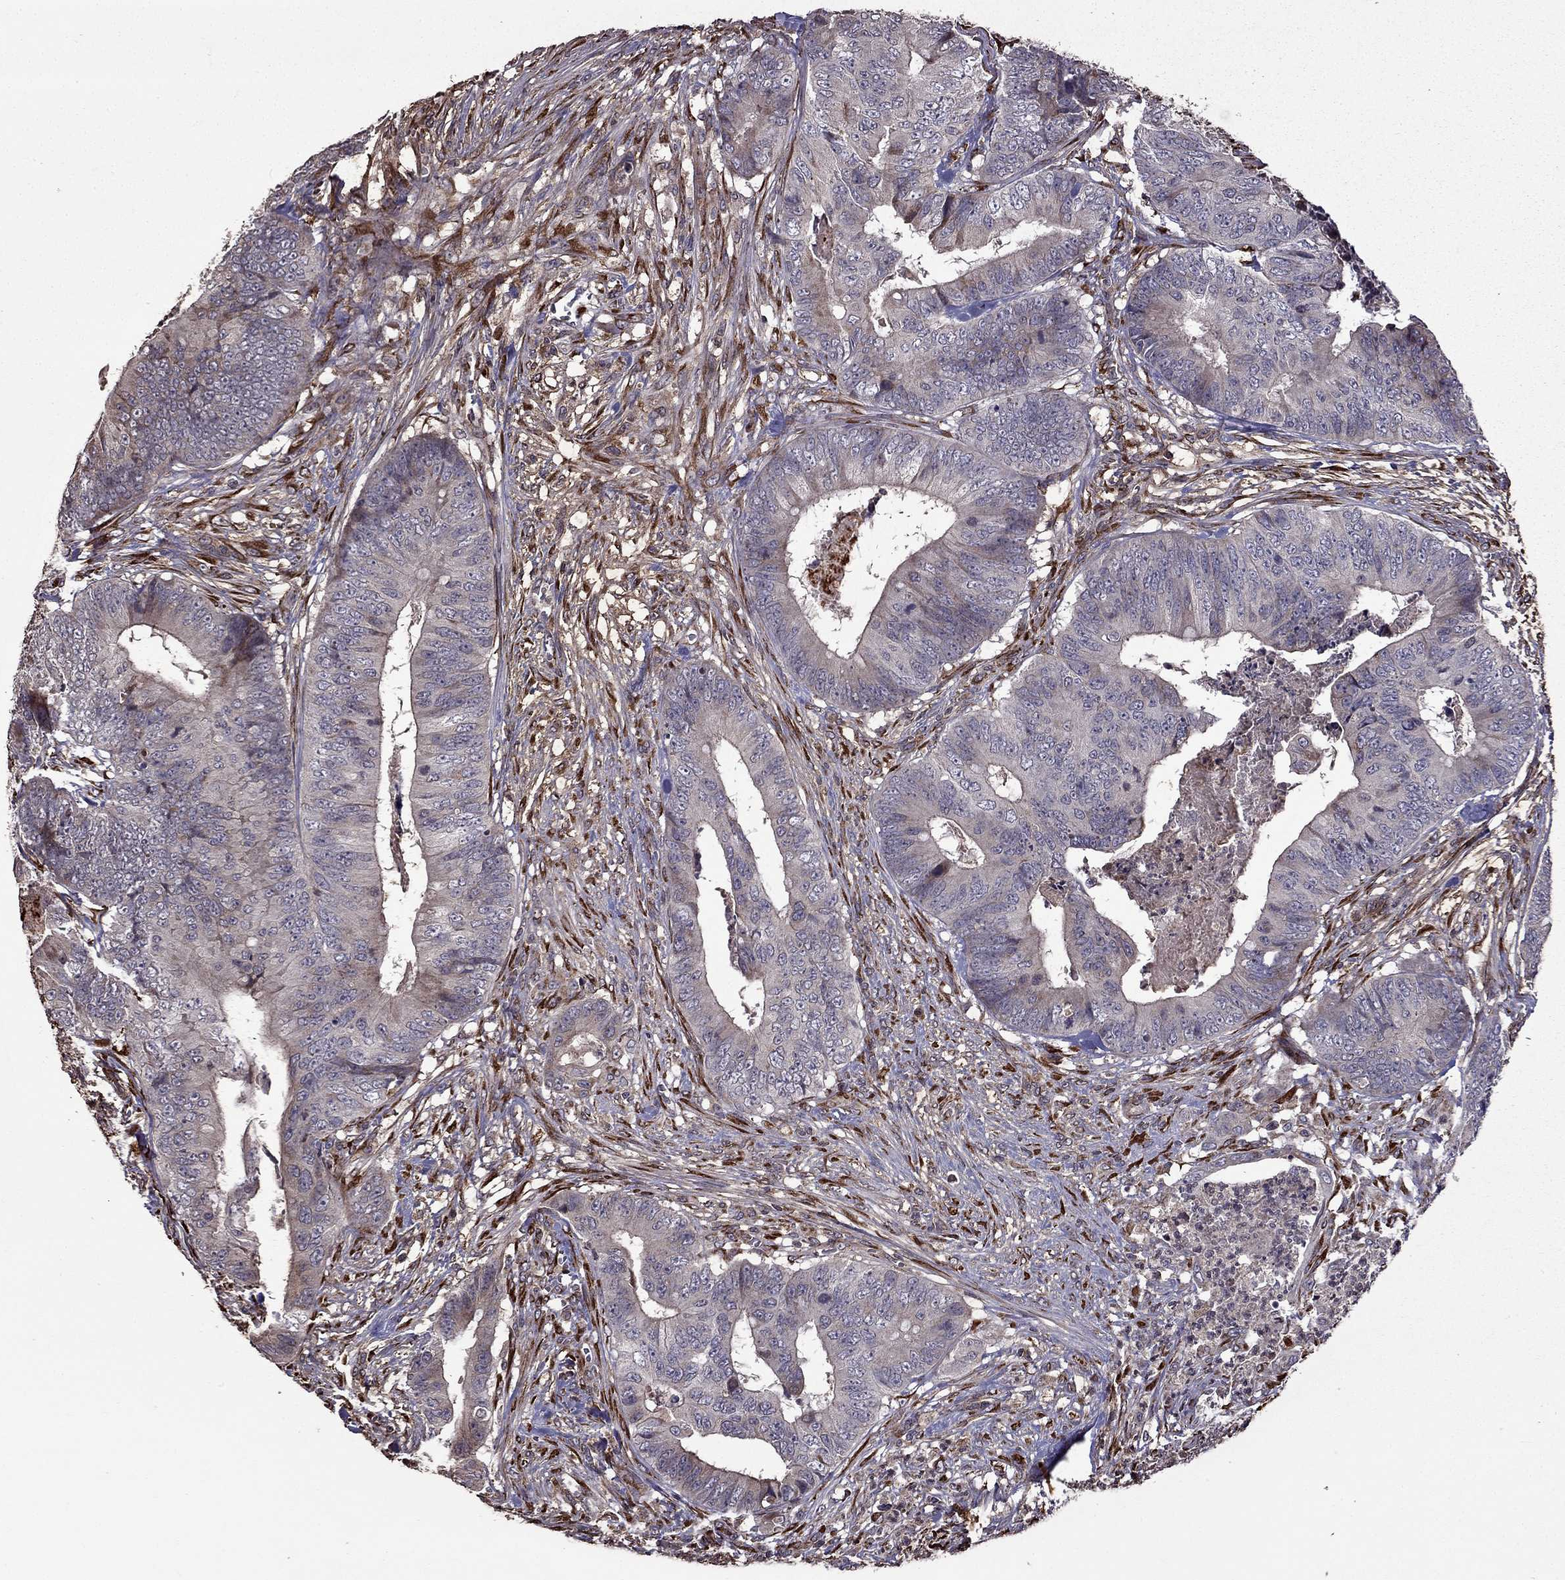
{"staining": {"intensity": "weak", "quantity": "<25%", "location": "cytoplasmic/membranous"}, "tissue": "colorectal cancer", "cell_type": "Tumor cells", "image_type": "cancer", "snomed": [{"axis": "morphology", "description": "Adenocarcinoma, NOS"}, {"axis": "topography", "description": "Colon"}], "caption": "A micrograph of human adenocarcinoma (colorectal) is negative for staining in tumor cells.", "gene": "IKBIP", "patient": {"sex": "male", "age": 84}}